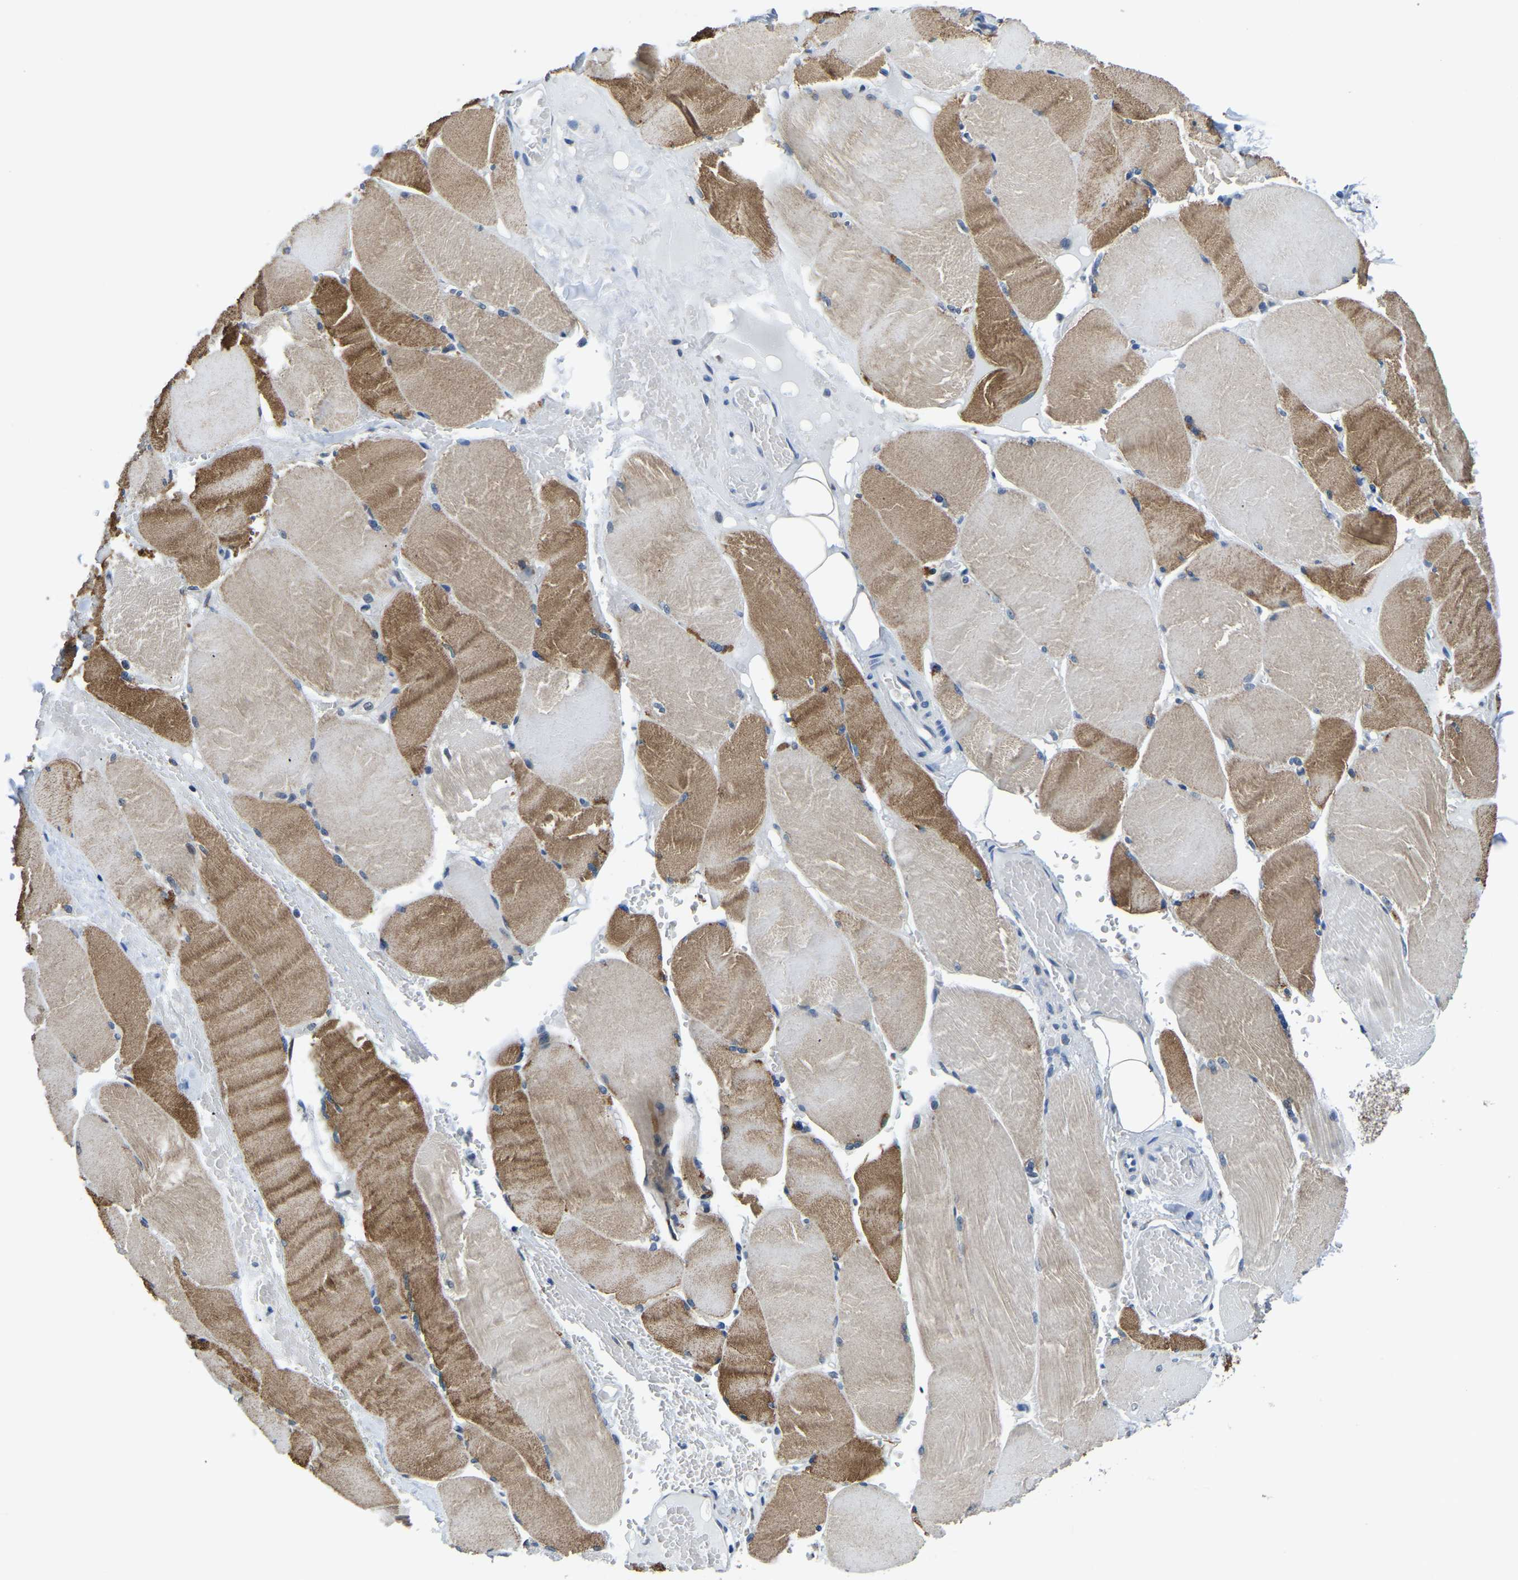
{"staining": {"intensity": "moderate", "quantity": ">75%", "location": "cytoplasmic/membranous"}, "tissue": "skeletal muscle", "cell_type": "Myocytes", "image_type": "normal", "snomed": [{"axis": "morphology", "description": "Normal tissue, NOS"}, {"axis": "topography", "description": "Skin"}, {"axis": "topography", "description": "Skeletal muscle"}], "caption": "Immunohistochemical staining of normal skeletal muscle demonstrates moderate cytoplasmic/membranous protein positivity in approximately >75% of myocytes. Ihc stains the protein in brown and the nuclei are stained blue.", "gene": "BNIP3L", "patient": {"sex": "male", "age": 83}}